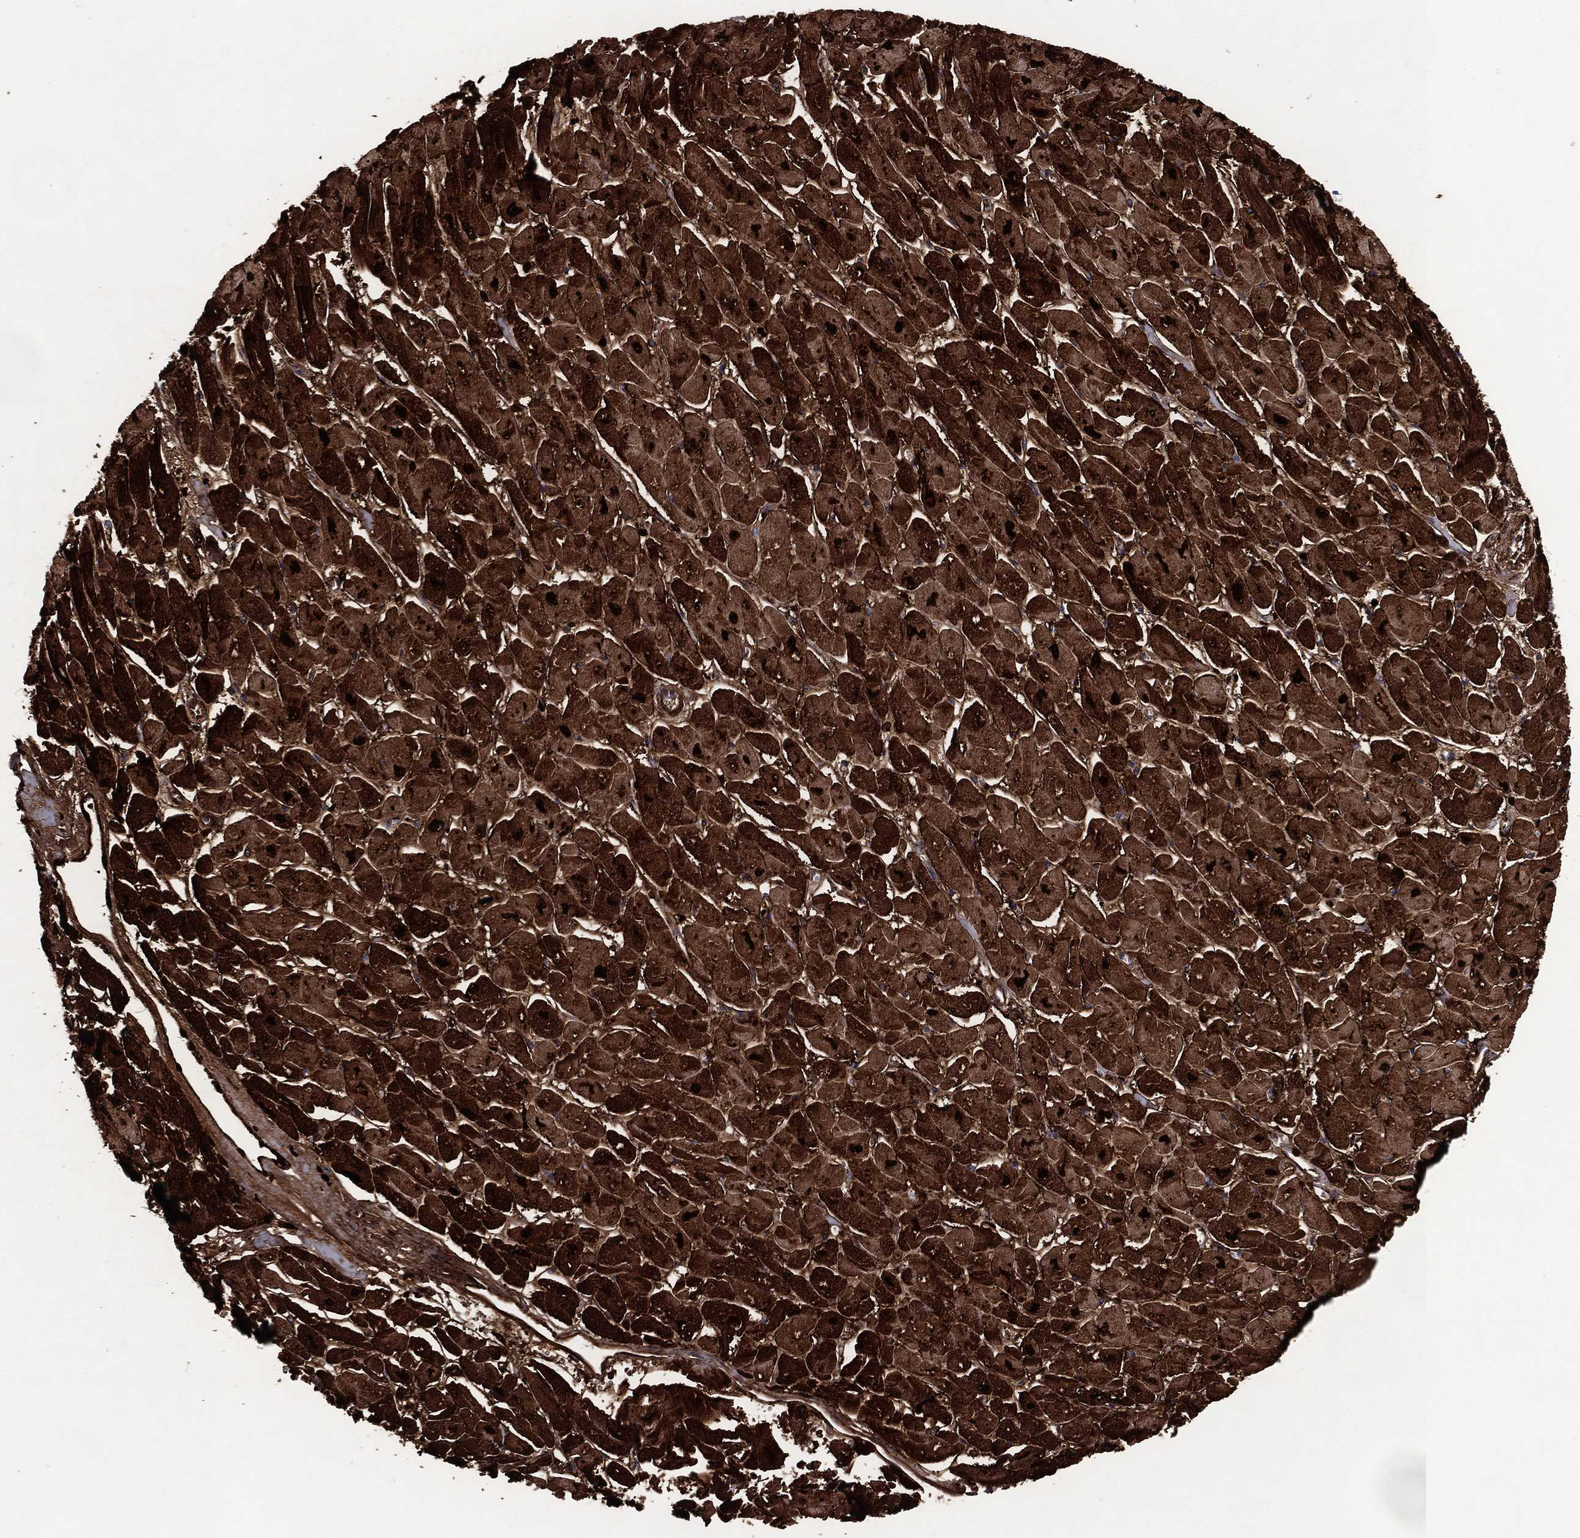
{"staining": {"intensity": "strong", "quantity": ">75%", "location": "cytoplasmic/membranous"}, "tissue": "heart muscle", "cell_type": "Cardiomyocytes", "image_type": "normal", "snomed": [{"axis": "morphology", "description": "Normal tissue, NOS"}, {"axis": "topography", "description": "Heart"}], "caption": "Immunohistochemical staining of benign heart muscle displays >75% levels of strong cytoplasmic/membranous protein positivity in about >75% of cardiomyocytes.", "gene": "DNAH6", "patient": {"sex": "male", "age": 57}}